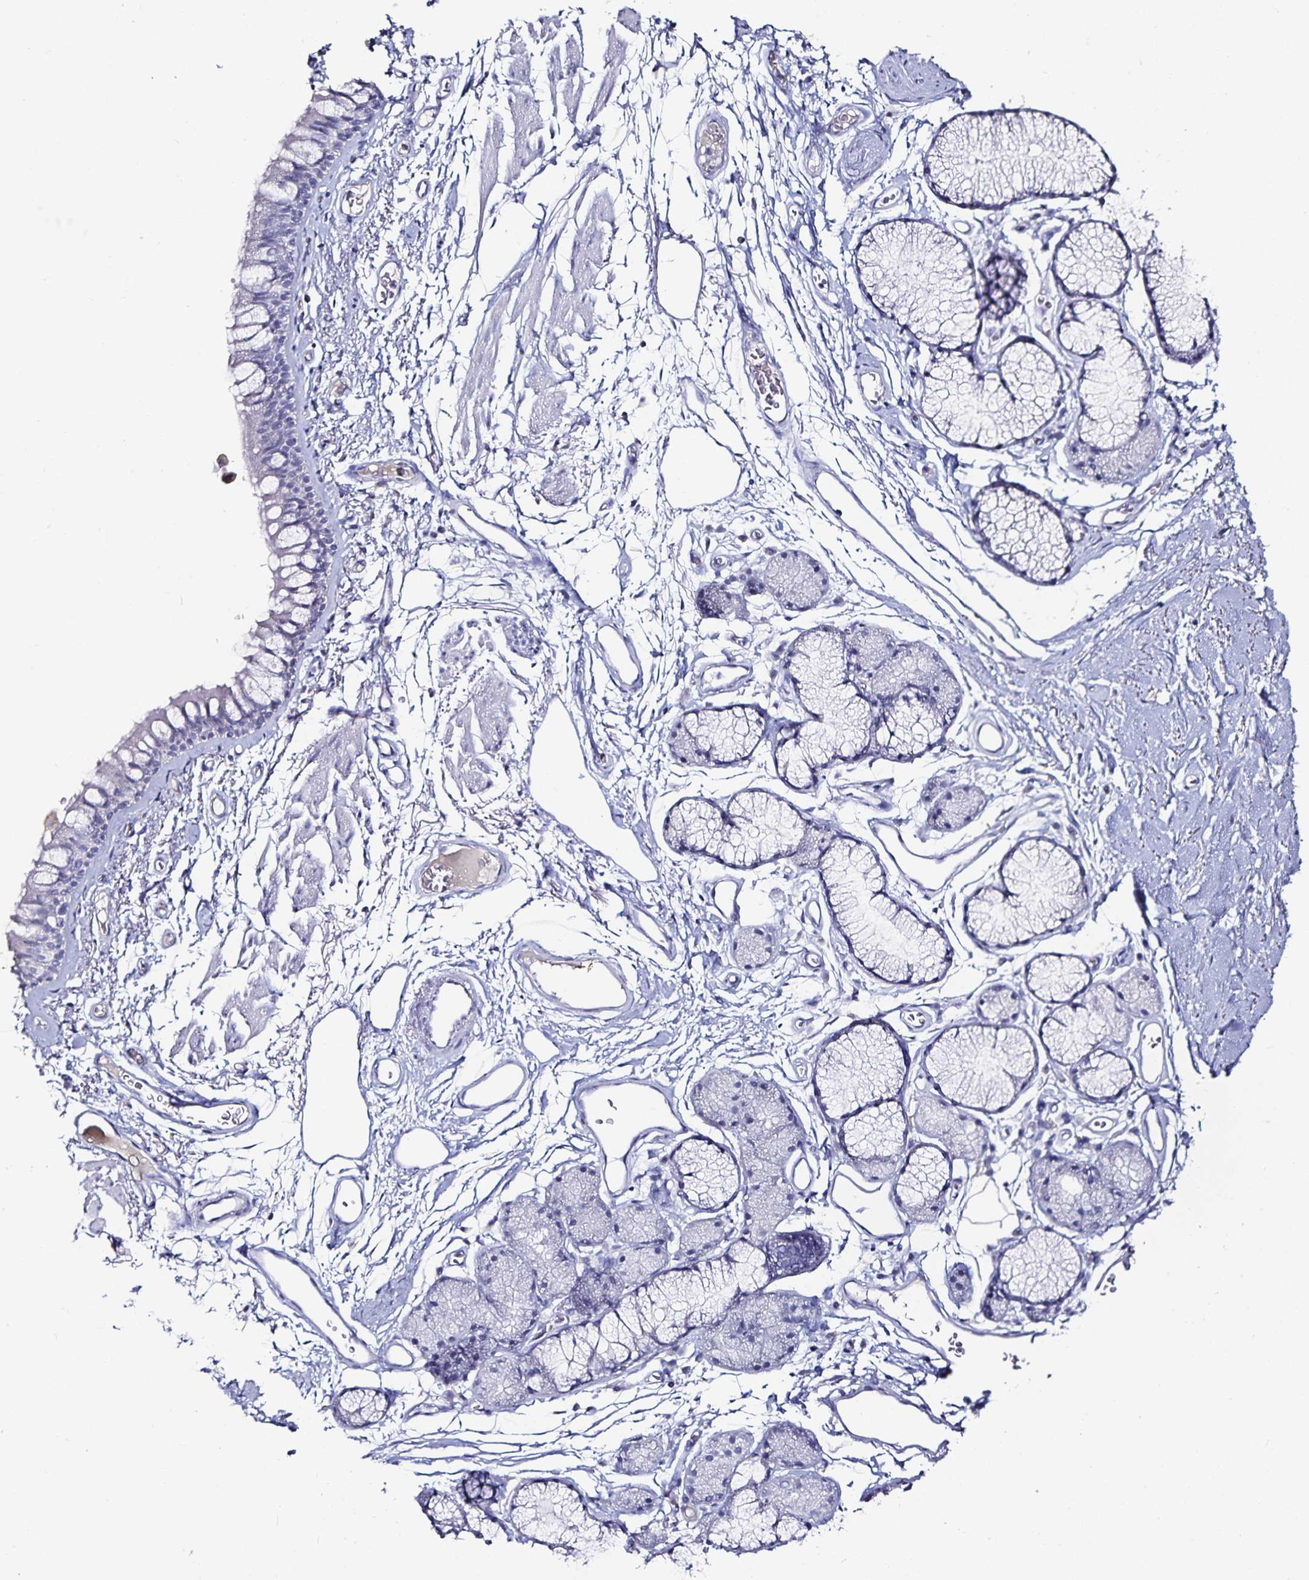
{"staining": {"intensity": "negative", "quantity": "none", "location": "none"}, "tissue": "bronchus", "cell_type": "Respiratory epithelial cells", "image_type": "normal", "snomed": [{"axis": "morphology", "description": "Normal tissue, NOS"}, {"axis": "topography", "description": "Cartilage tissue"}, {"axis": "topography", "description": "Bronchus"}], "caption": "A high-resolution image shows immunohistochemistry (IHC) staining of normal bronchus, which shows no significant expression in respiratory epithelial cells. (IHC, brightfield microscopy, high magnification).", "gene": "TTR", "patient": {"sex": "female", "age": 79}}